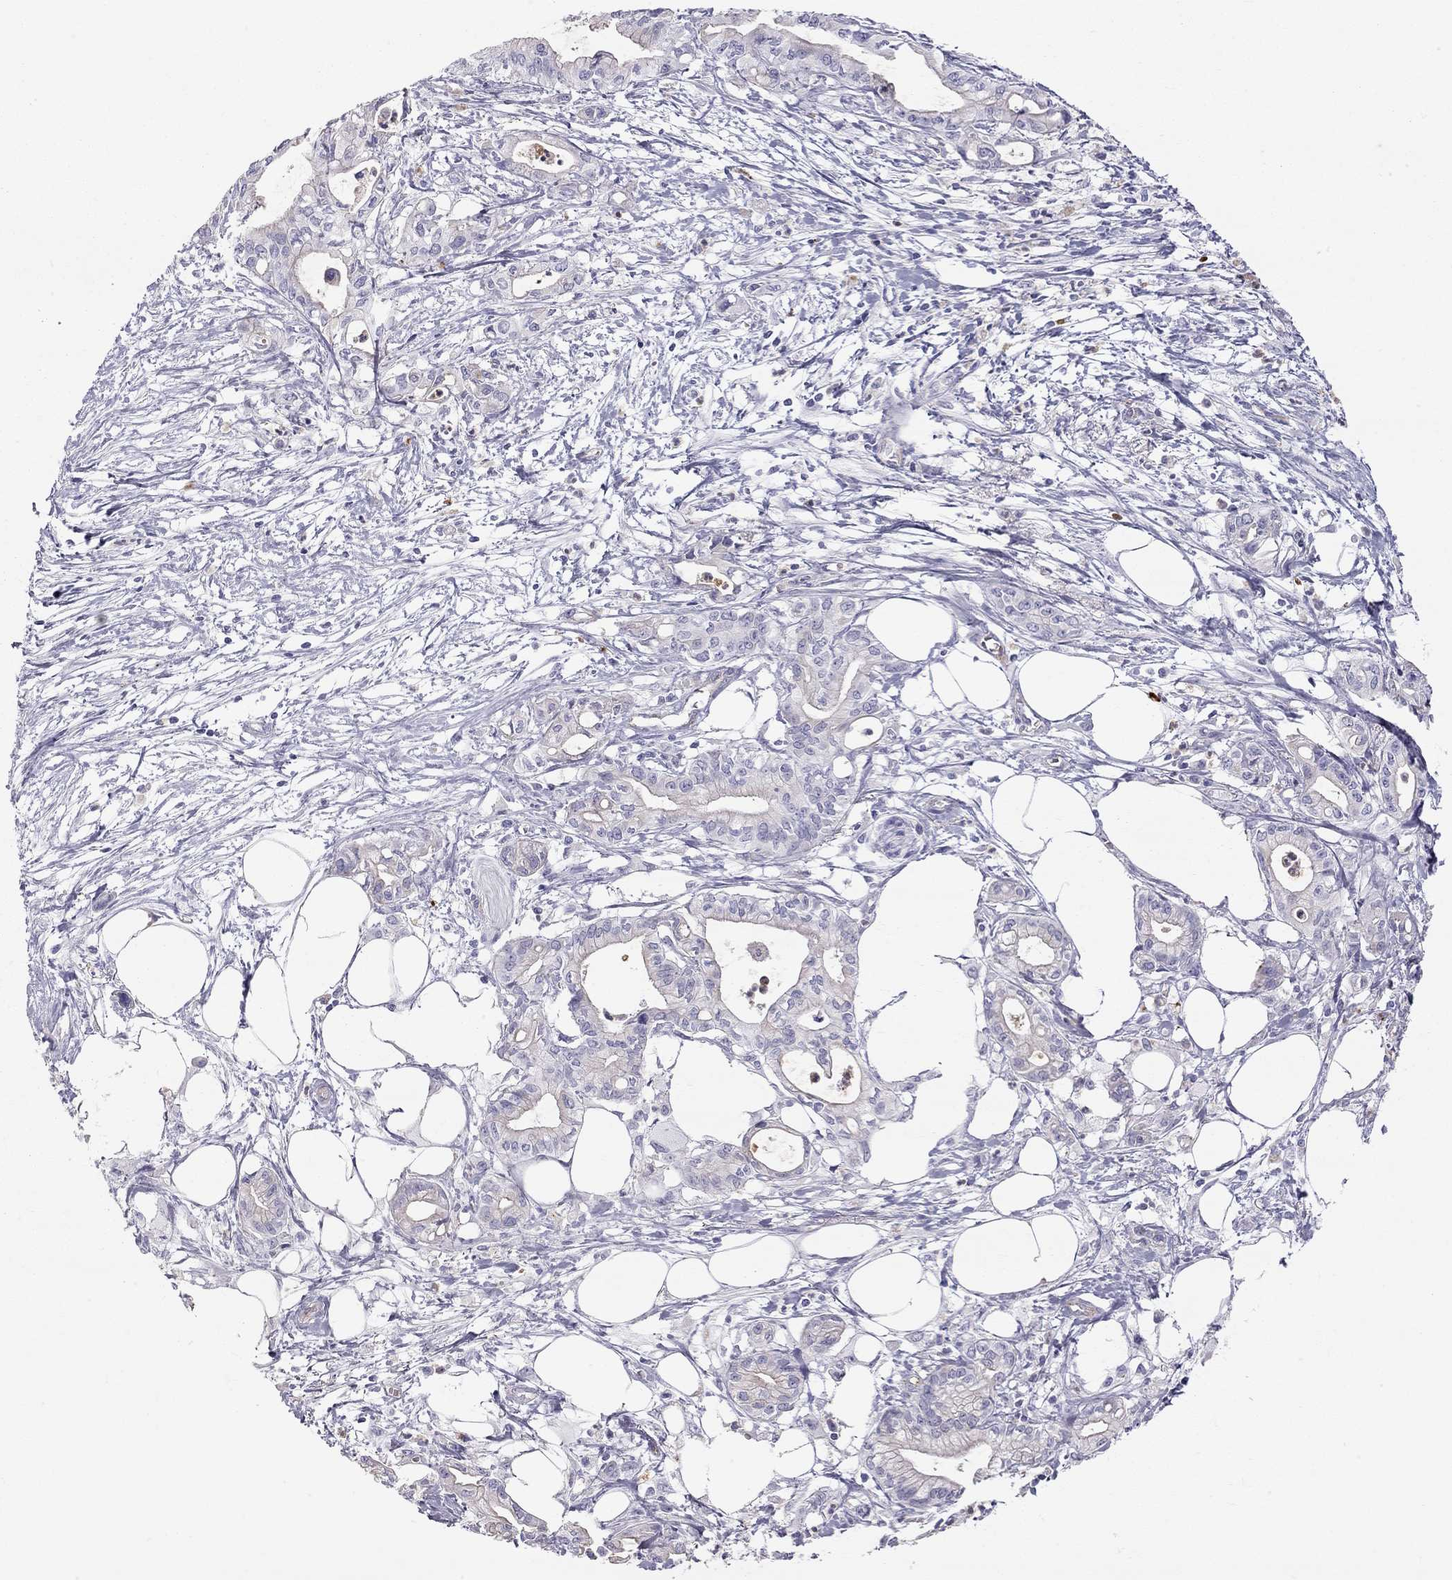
{"staining": {"intensity": "weak", "quantity": "<25%", "location": "cytoplasmic/membranous"}, "tissue": "pancreatic cancer", "cell_type": "Tumor cells", "image_type": "cancer", "snomed": [{"axis": "morphology", "description": "Adenocarcinoma, NOS"}, {"axis": "topography", "description": "Pancreas"}], "caption": "Immunohistochemistry of adenocarcinoma (pancreatic) exhibits no expression in tumor cells.", "gene": "TDRD6", "patient": {"sex": "male", "age": 71}}